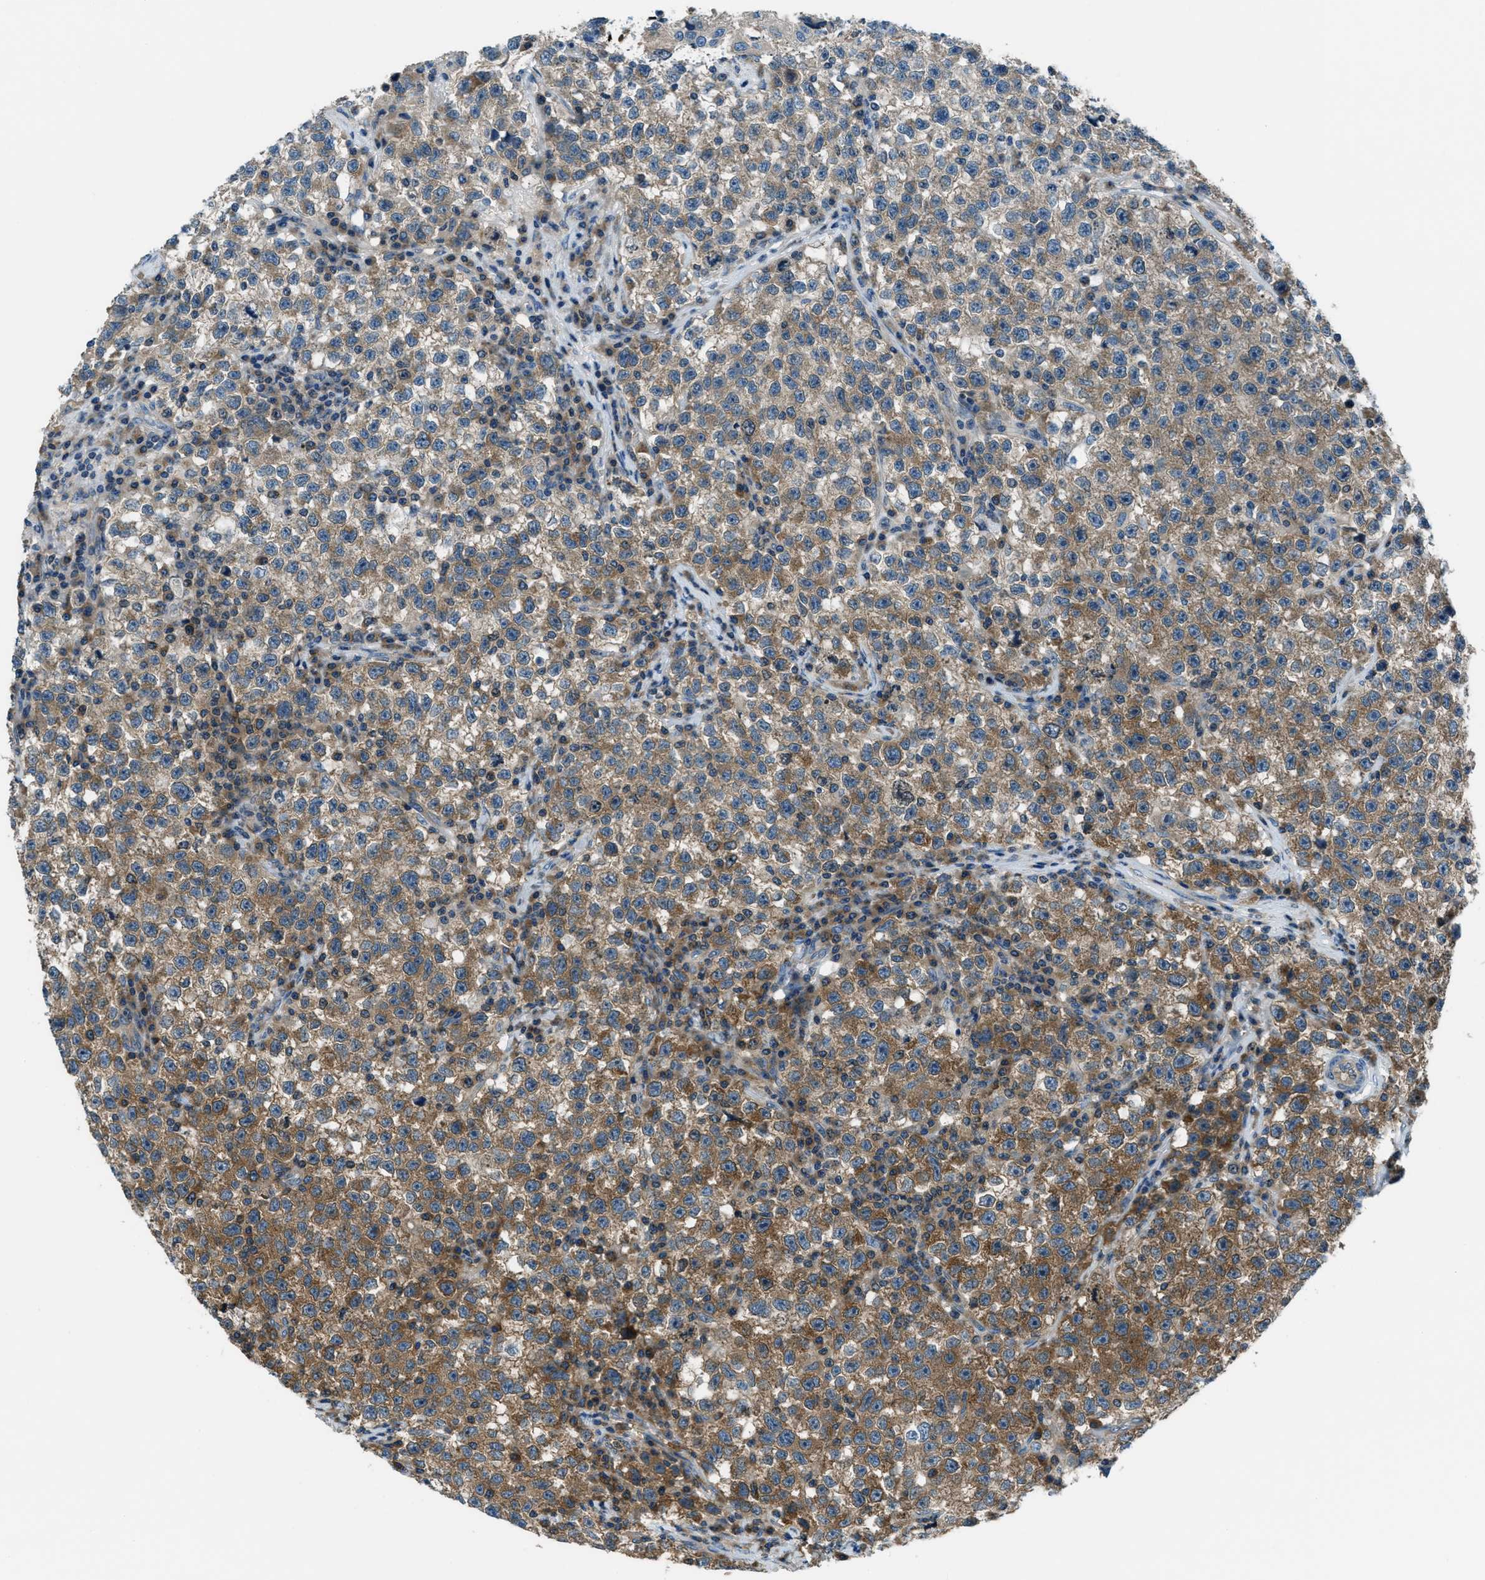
{"staining": {"intensity": "strong", "quantity": ">75%", "location": "cytoplasmic/membranous"}, "tissue": "testis cancer", "cell_type": "Tumor cells", "image_type": "cancer", "snomed": [{"axis": "morphology", "description": "Seminoma, NOS"}, {"axis": "topography", "description": "Testis"}], "caption": "Immunohistochemistry of human seminoma (testis) reveals high levels of strong cytoplasmic/membranous expression in about >75% of tumor cells.", "gene": "ARFGAP2", "patient": {"sex": "male", "age": 22}}